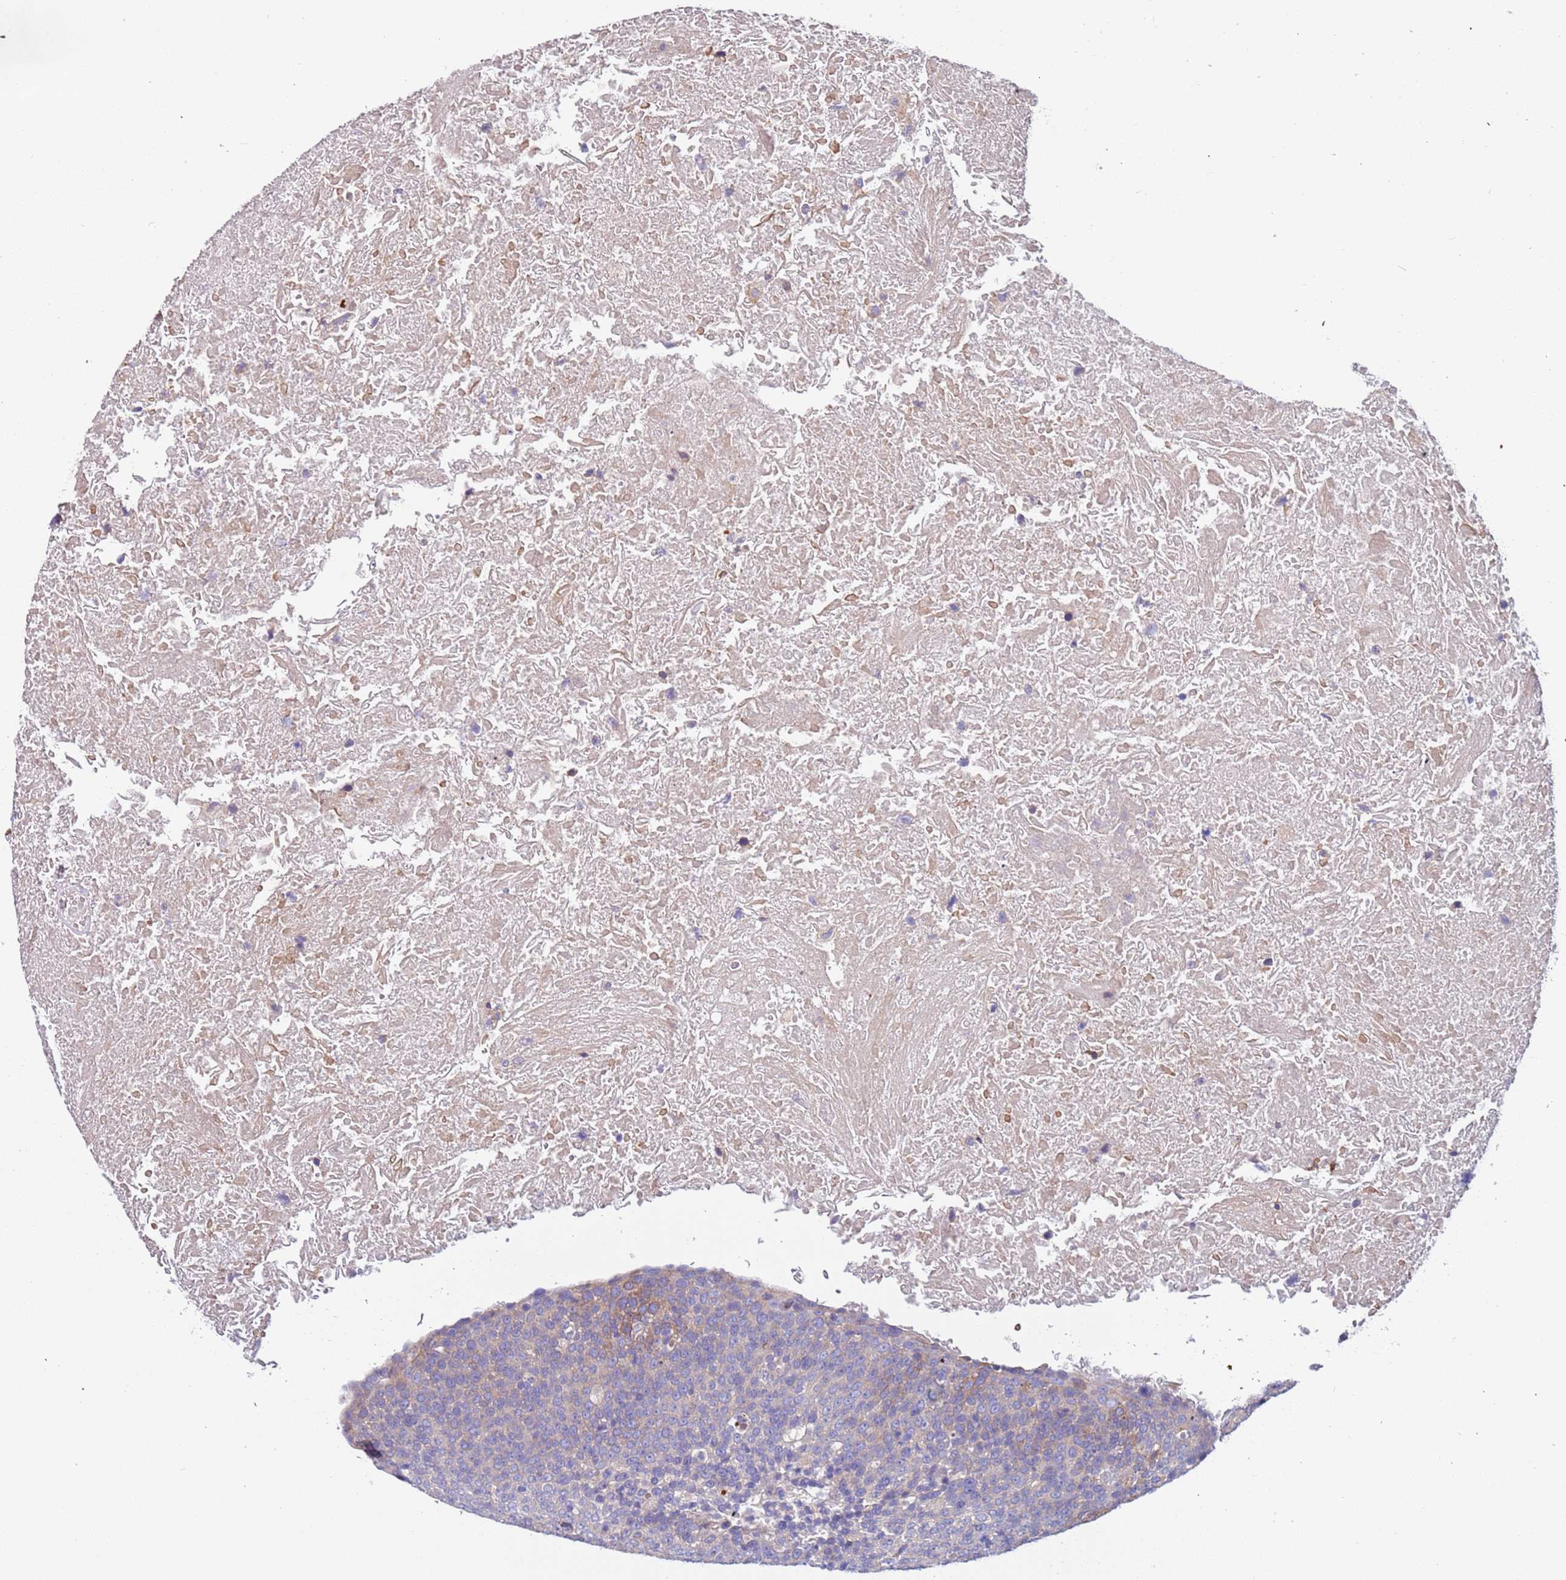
{"staining": {"intensity": "negative", "quantity": "none", "location": "none"}, "tissue": "head and neck cancer", "cell_type": "Tumor cells", "image_type": "cancer", "snomed": [{"axis": "morphology", "description": "Squamous cell carcinoma, NOS"}, {"axis": "morphology", "description": "Squamous cell carcinoma, metastatic, NOS"}, {"axis": "topography", "description": "Lymph node"}, {"axis": "topography", "description": "Head-Neck"}], "caption": "The image reveals no staining of tumor cells in squamous cell carcinoma (head and neck).", "gene": "LAMB4", "patient": {"sex": "male", "age": 62}}